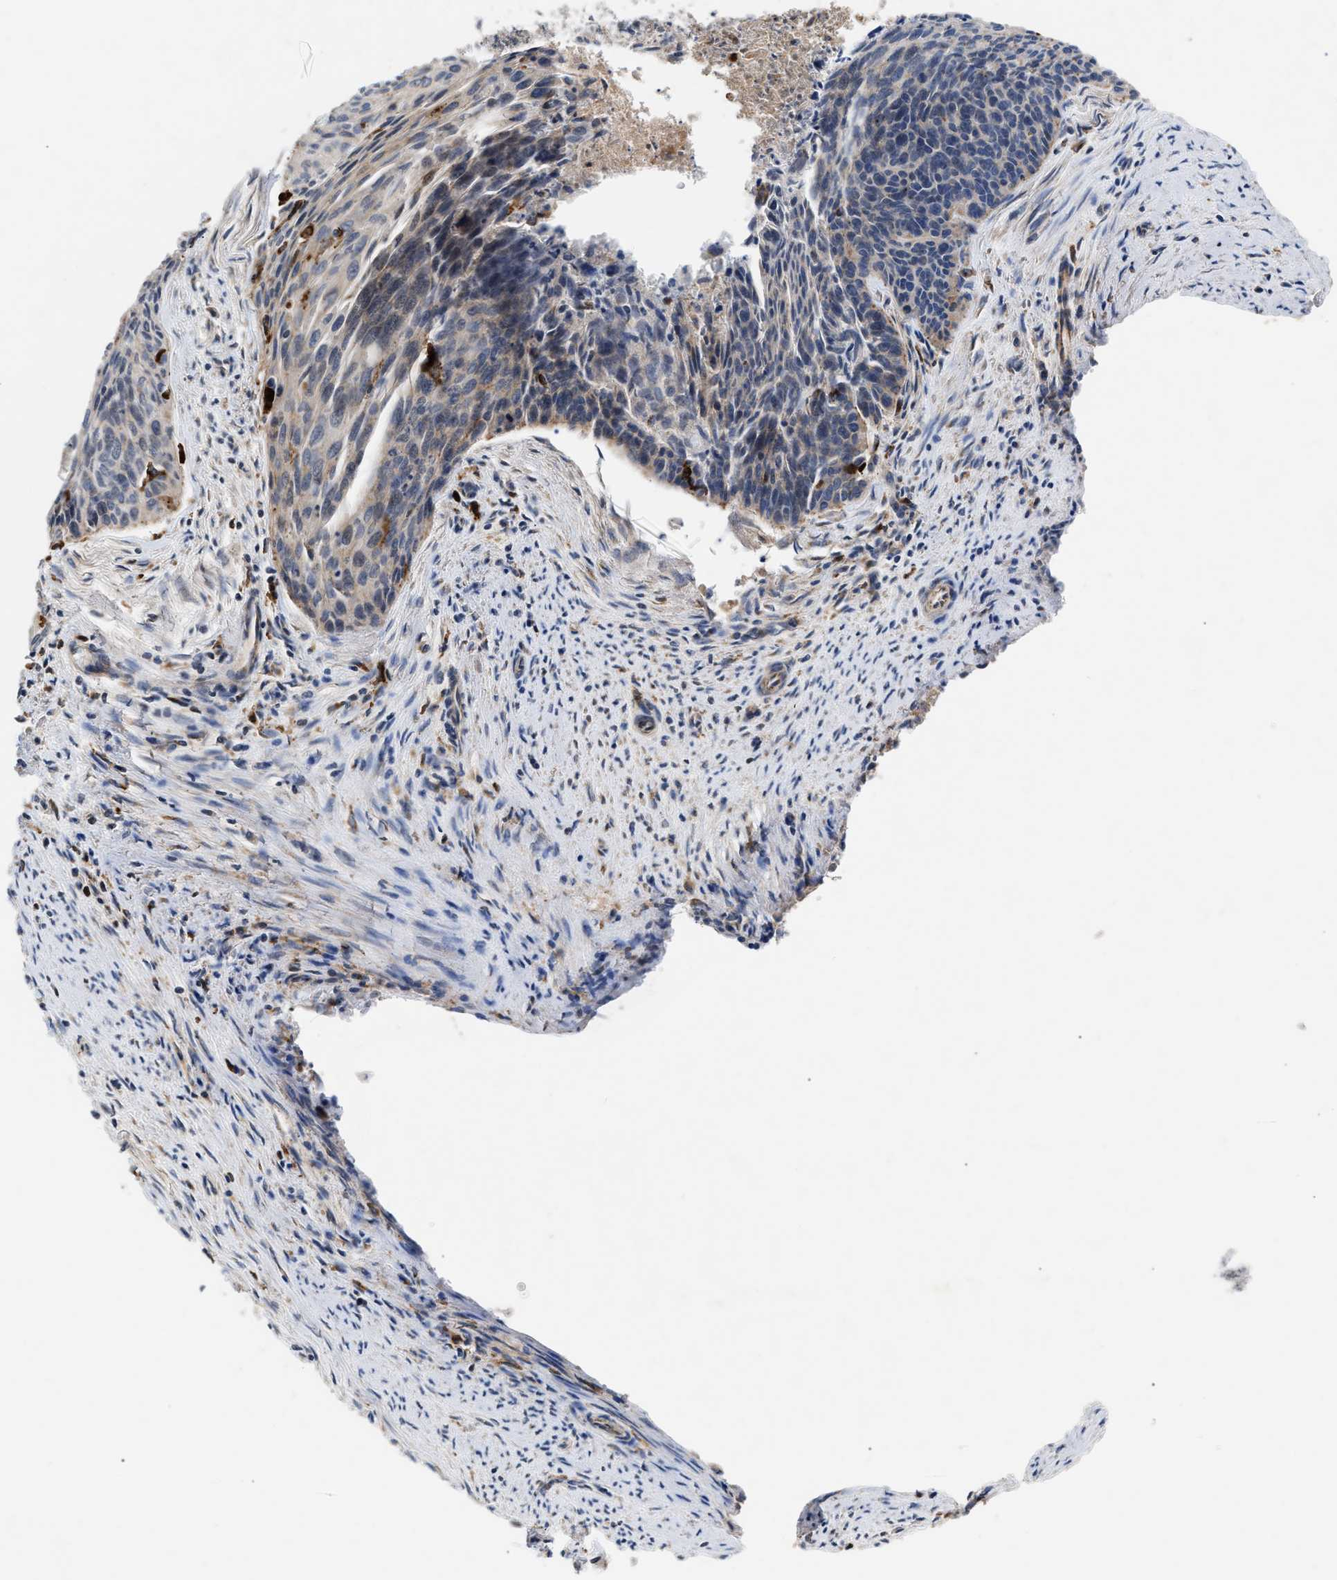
{"staining": {"intensity": "weak", "quantity": "<25%", "location": "cytoplasmic/membranous"}, "tissue": "cervical cancer", "cell_type": "Tumor cells", "image_type": "cancer", "snomed": [{"axis": "morphology", "description": "Squamous cell carcinoma, NOS"}, {"axis": "topography", "description": "Cervix"}], "caption": "IHC photomicrograph of human cervical cancer stained for a protein (brown), which displays no positivity in tumor cells.", "gene": "CCDC146", "patient": {"sex": "female", "age": 55}}